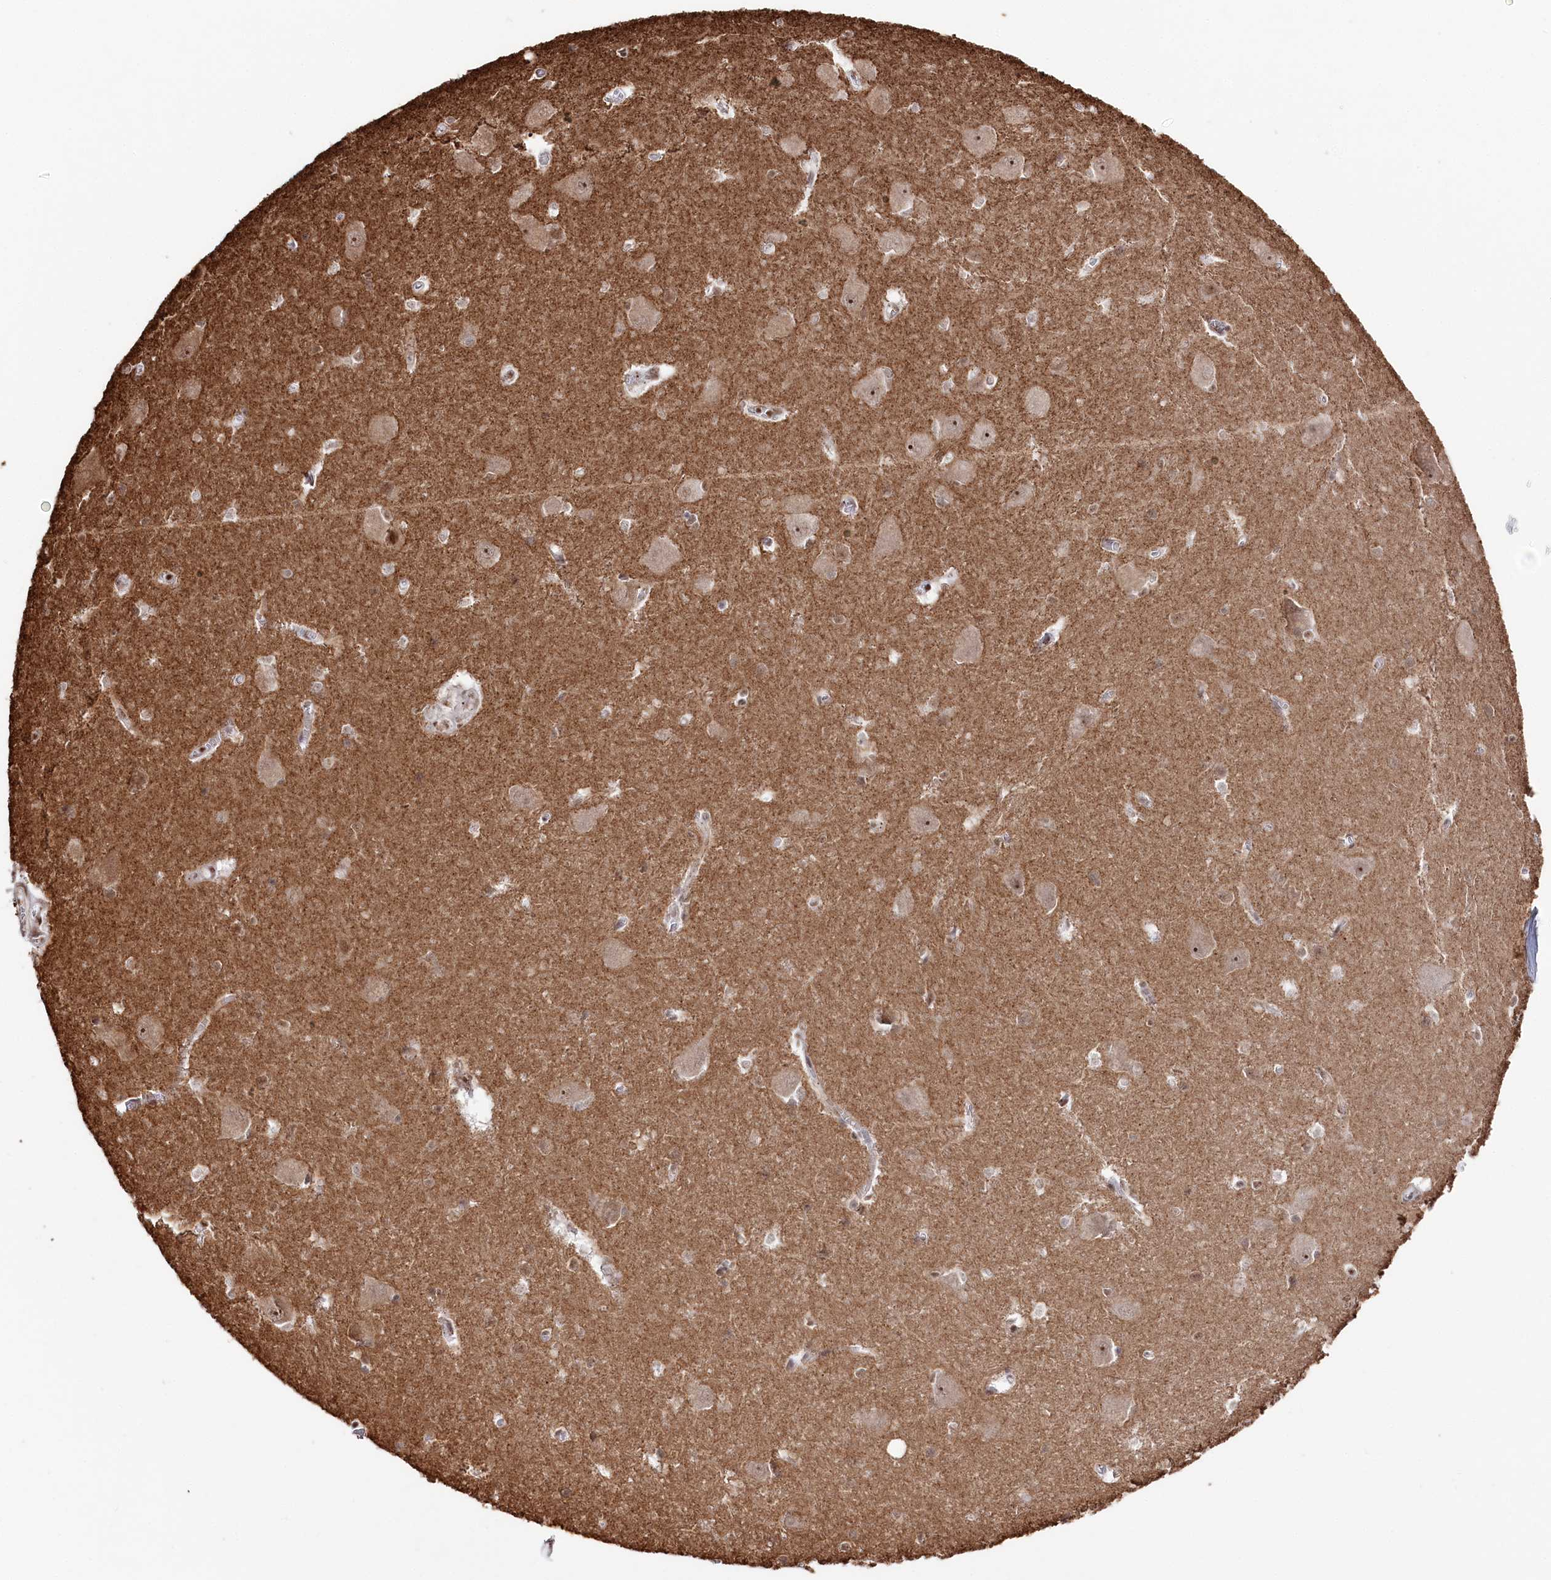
{"staining": {"intensity": "moderate", "quantity": "<25%", "location": "nuclear"}, "tissue": "caudate", "cell_type": "Glial cells", "image_type": "normal", "snomed": [{"axis": "morphology", "description": "Normal tissue, NOS"}, {"axis": "topography", "description": "Lateral ventricle wall"}], "caption": "Immunohistochemistry (IHC) of unremarkable caudate exhibits low levels of moderate nuclear expression in about <25% of glial cells. (brown staining indicates protein expression, while blue staining denotes nuclei).", "gene": "POLR2H", "patient": {"sex": "male", "age": 37}}